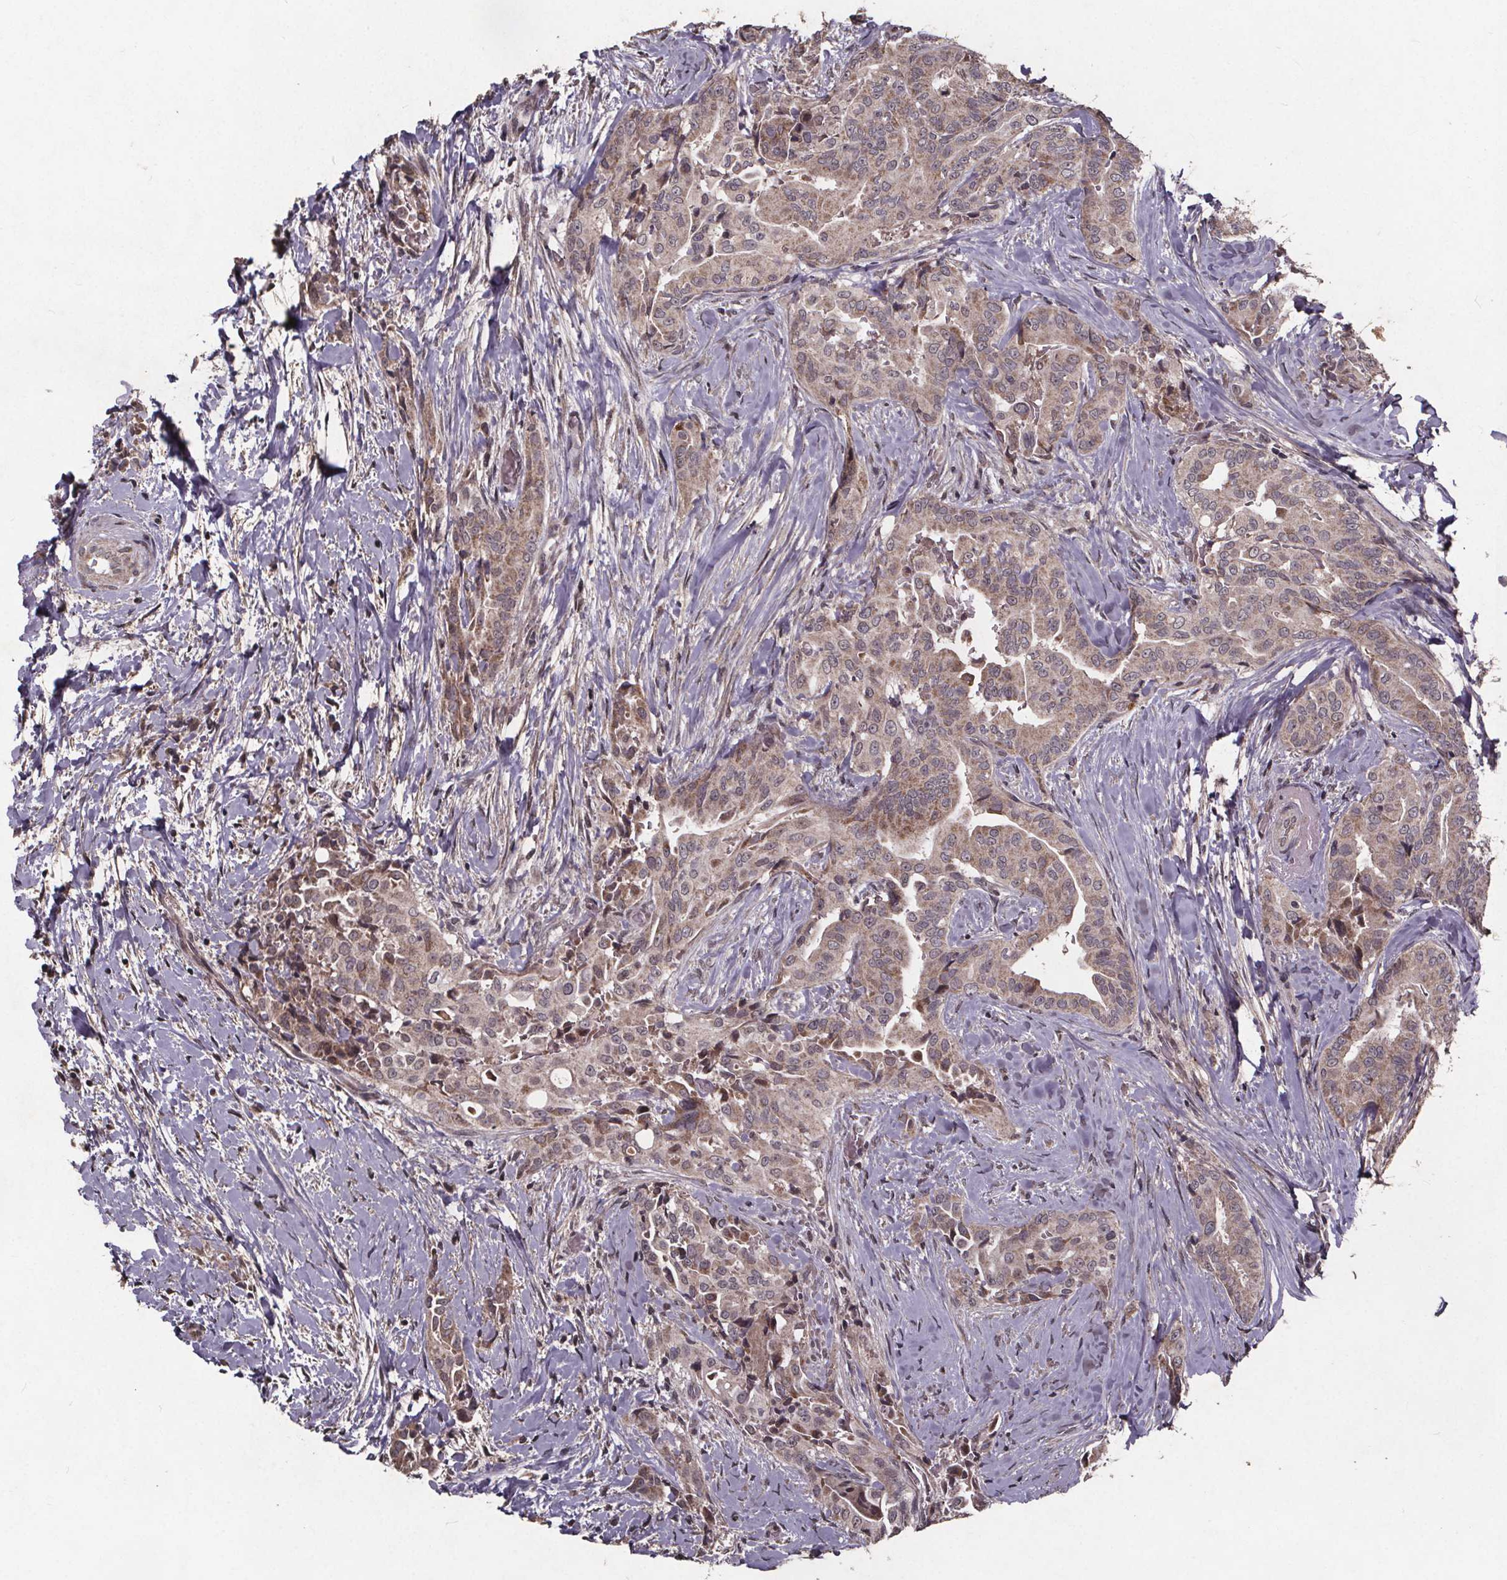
{"staining": {"intensity": "weak", "quantity": "<25%", "location": "cytoplasmic/membranous"}, "tissue": "thyroid cancer", "cell_type": "Tumor cells", "image_type": "cancer", "snomed": [{"axis": "morphology", "description": "Papillary adenocarcinoma, NOS"}, {"axis": "topography", "description": "Thyroid gland"}], "caption": "Tumor cells are negative for brown protein staining in thyroid papillary adenocarcinoma.", "gene": "GPX3", "patient": {"sex": "male", "age": 61}}